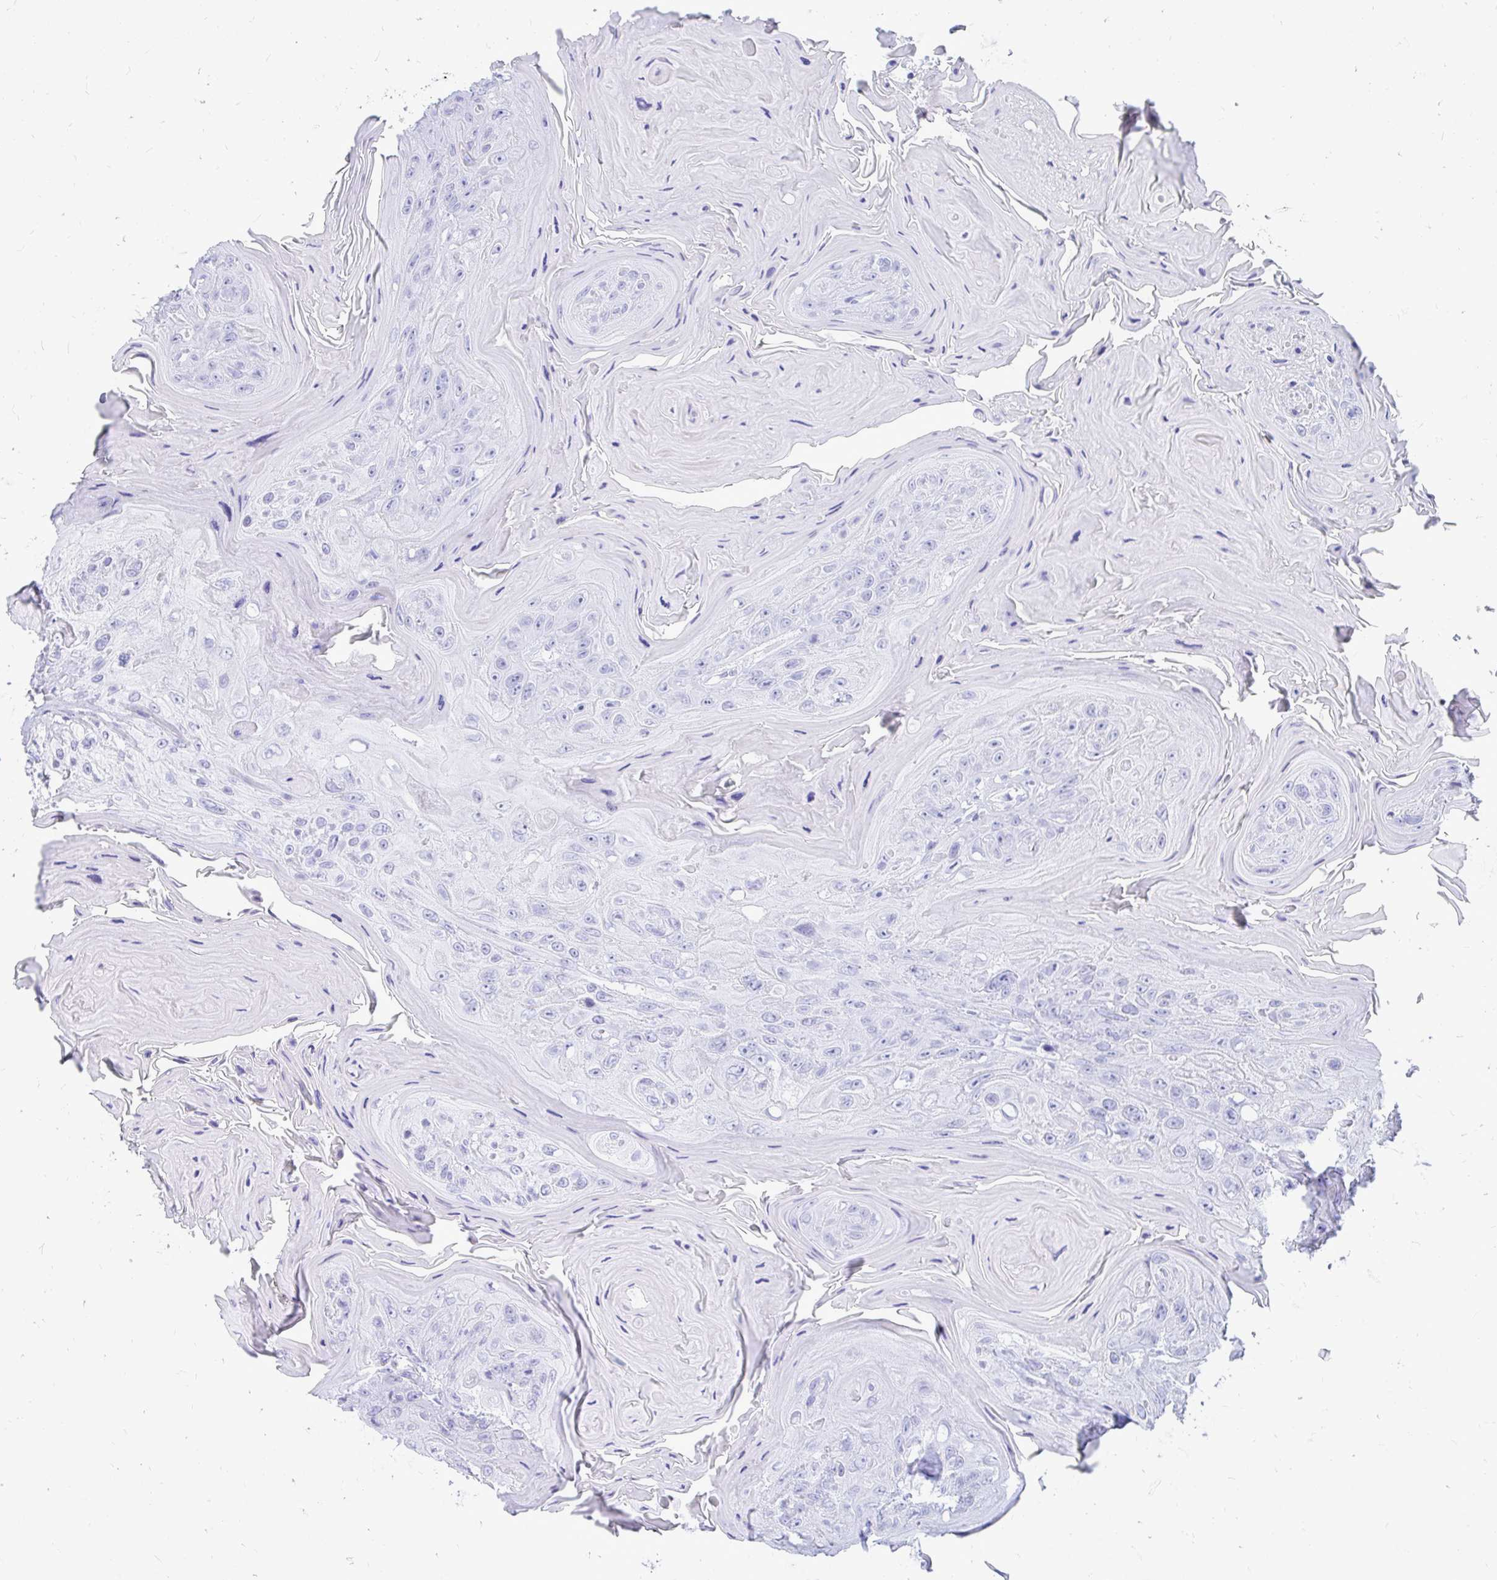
{"staining": {"intensity": "negative", "quantity": "none", "location": "none"}, "tissue": "head and neck cancer", "cell_type": "Tumor cells", "image_type": "cancer", "snomed": [{"axis": "morphology", "description": "Squamous cell carcinoma, NOS"}, {"axis": "topography", "description": "Head-Neck"}], "caption": "A high-resolution micrograph shows immunohistochemistry (IHC) staining of head and neck cancer, which exhibits no significant staining in tumor cells. Brightfield microscopy of immunohistochemistry (IHC) stained with DAB (brown) and hematoxylin (blue), captured at high magnification.", "gene": "OR10R2", "patient": {"sex": "female", "age": 59}}